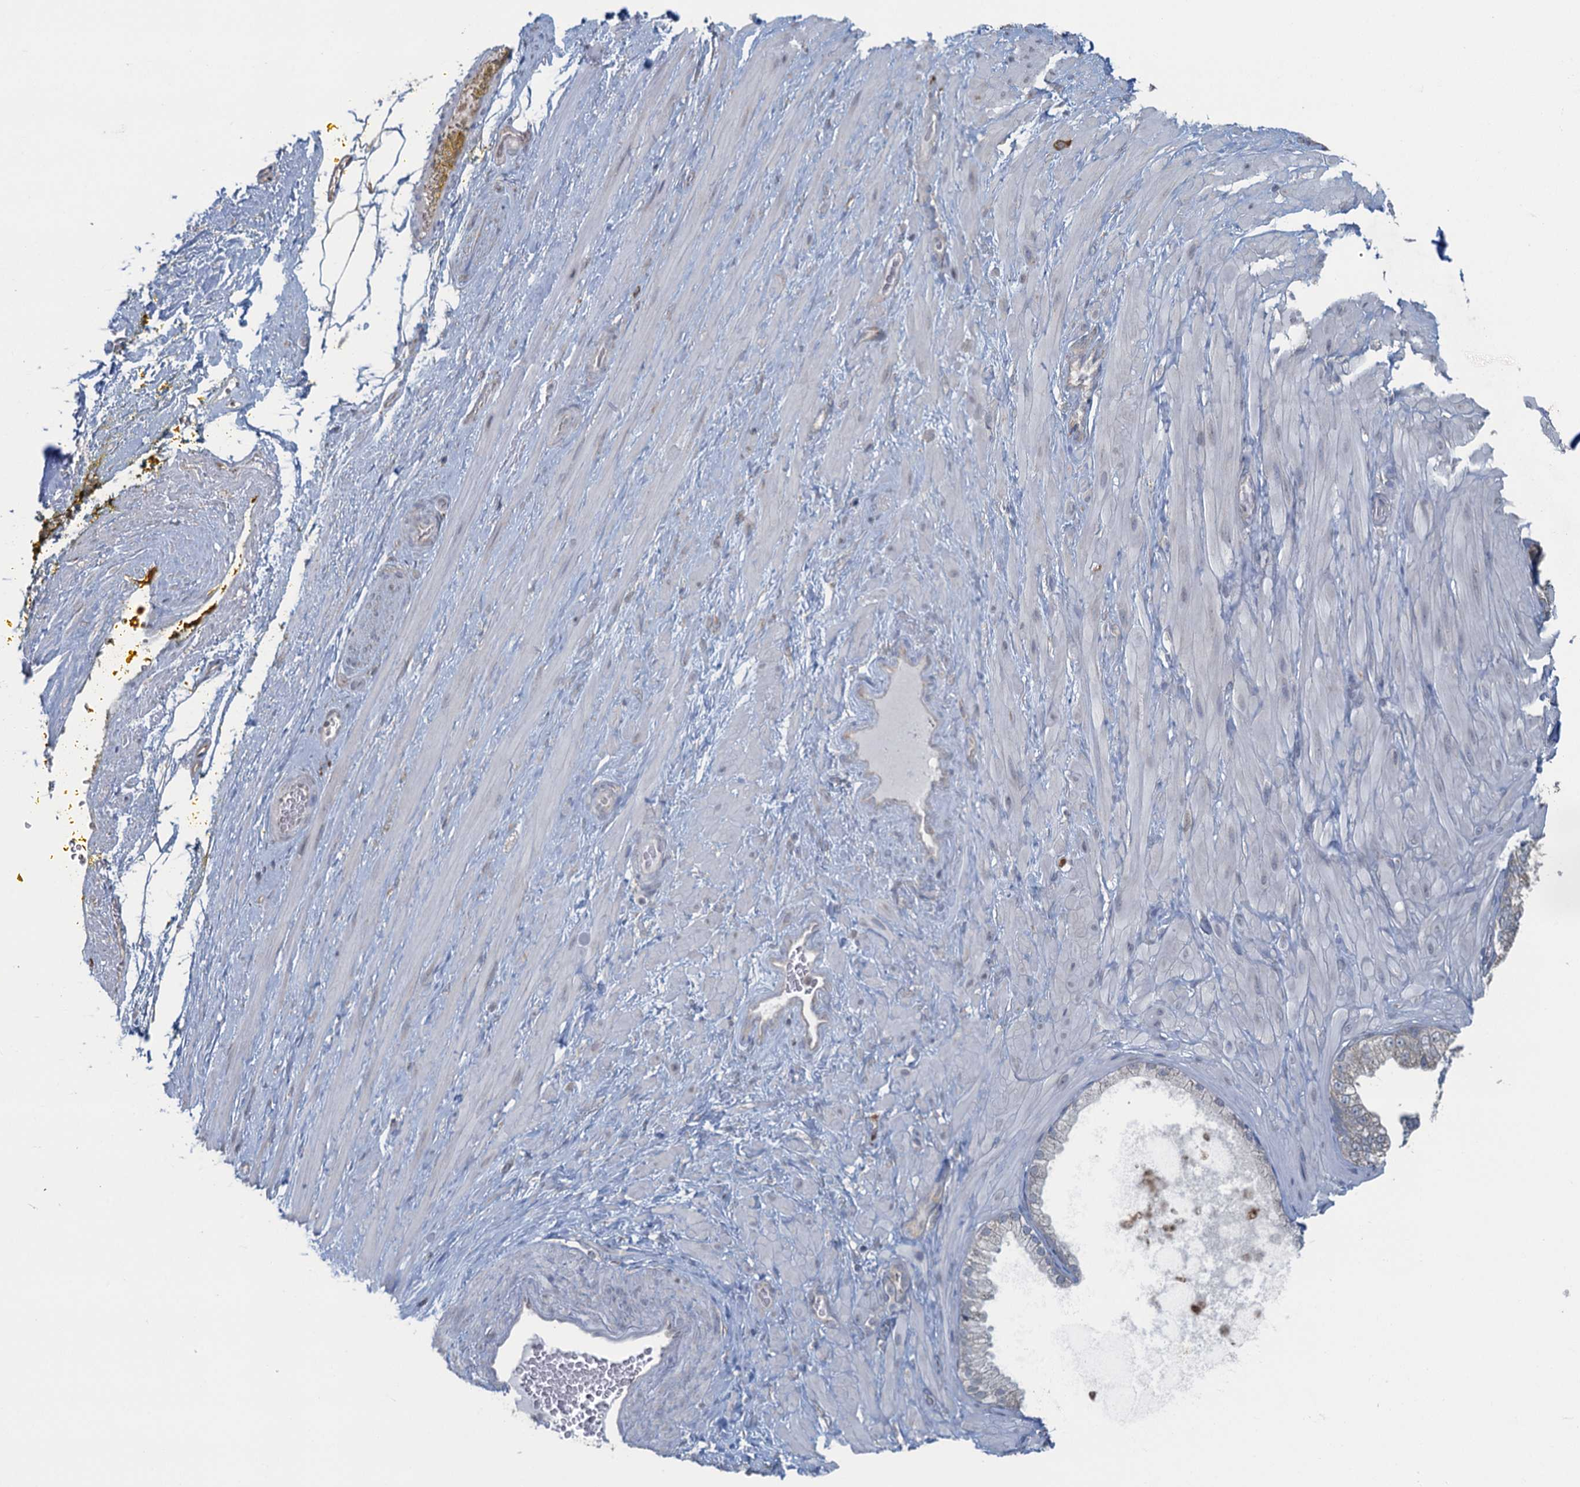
{"staining": {"intensity": "negative", "quantity": "none", "location": "none"}, "tissue": "adipose tissue", "cell_type": "Adipocytes", "image_type": "normal", "snomed": [{"axis": "morphology", "description": "Normal tissue, NOS"}, {"axis": "morphology", "description": "Adenocarcinoma, Low grade"}, {"axis": "topography", "description": "Prostate"}, {"axis": "topography", "description": "Peripheral nerve tissue"}], "caption": "Immunohistochemistry (IHC) histopathology image of unremarkable adipose tissue stained for a protein (brown), which displays no expression in adipocytes.", "gene": "TEX35", "patient": {"sex": "male", "age": 63}}